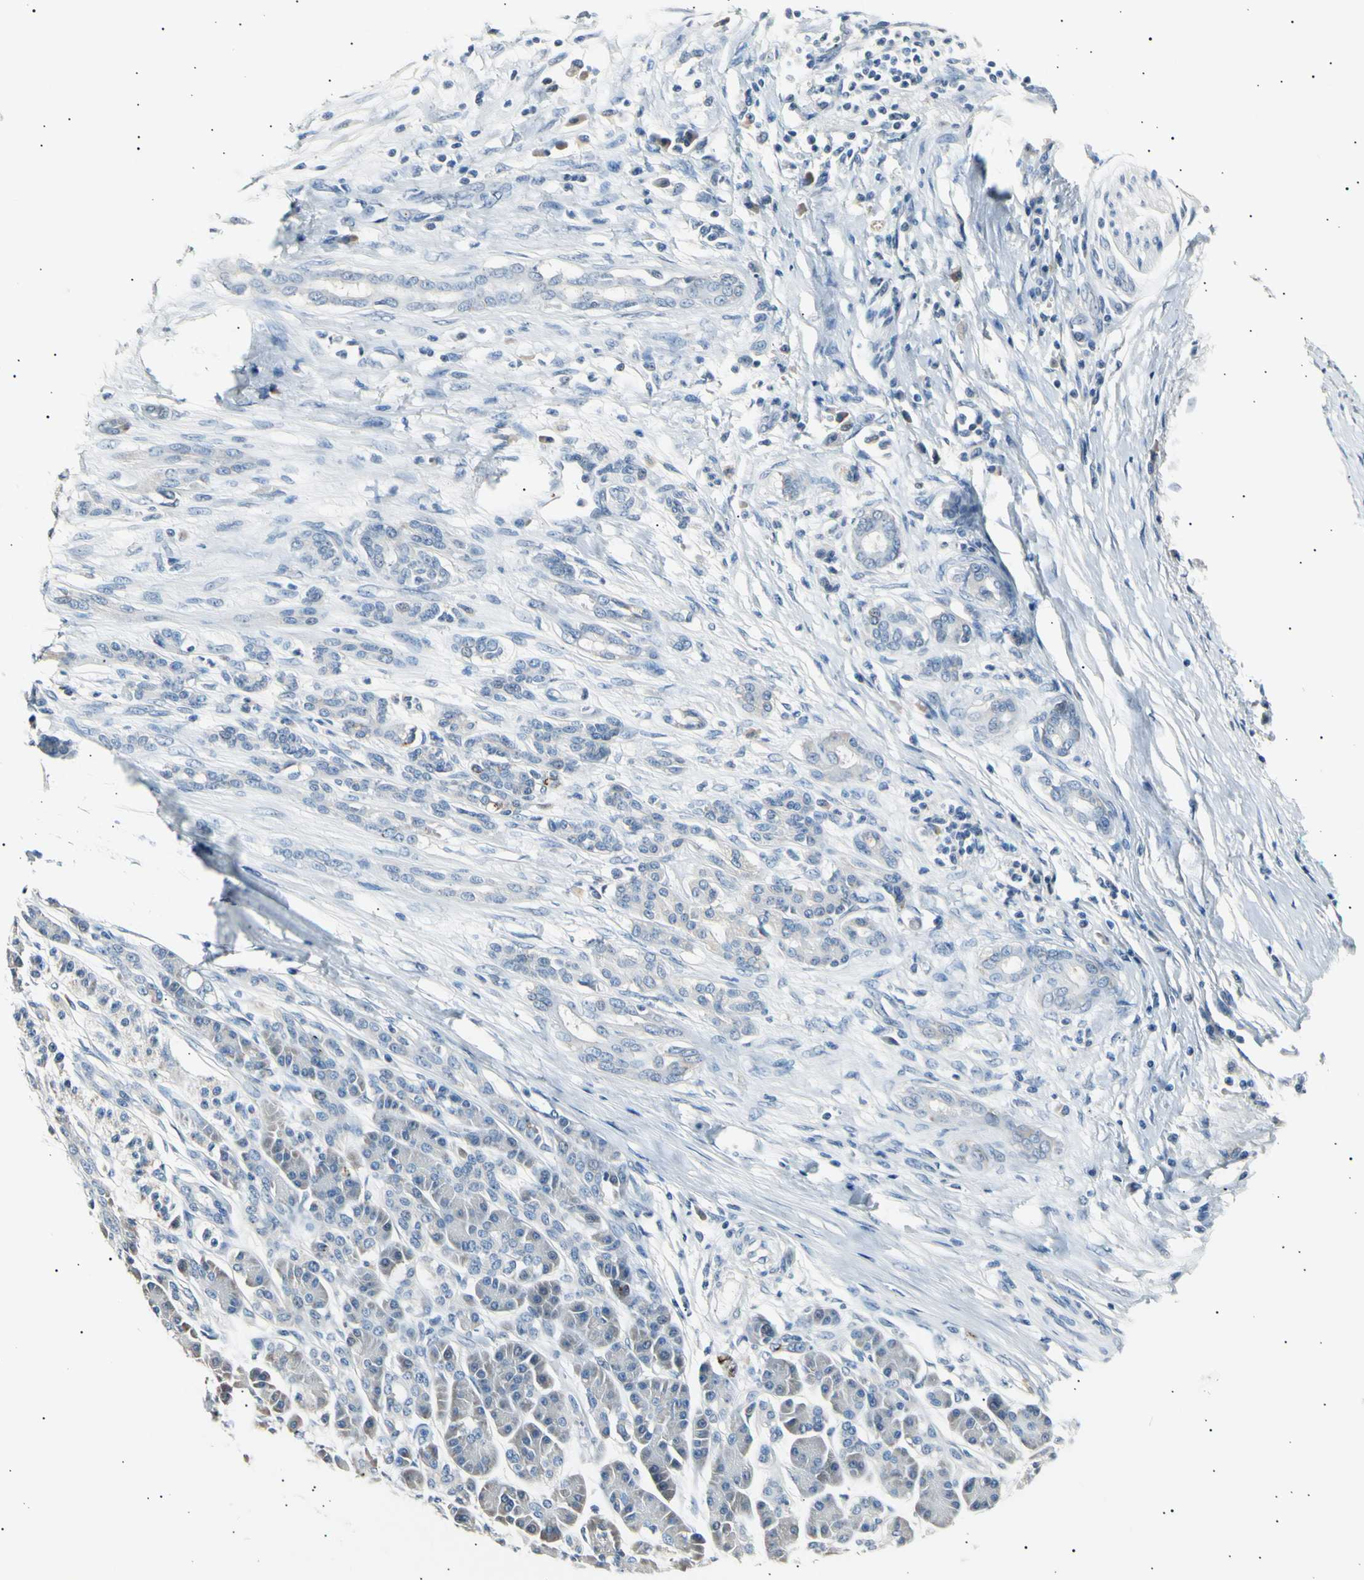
{"staining": {"intensity": "negative", "quantity": "none", "location": "none"}, "tissue": "pancreatic cancer", "cell_type": "Tumor cells", "image_type": "cancer", "snomed": [{"axis": "morphology", "description": "Adenocarcinoma, NOS"}, {"axis": "topography", "description": "Pancreas"}], "caption": "There is no significant staining in tumor cells of pancreatic cancer (adenocarcinoma).", "gene": "LDLR", "patient": {"sex": "male", "age": 59}}